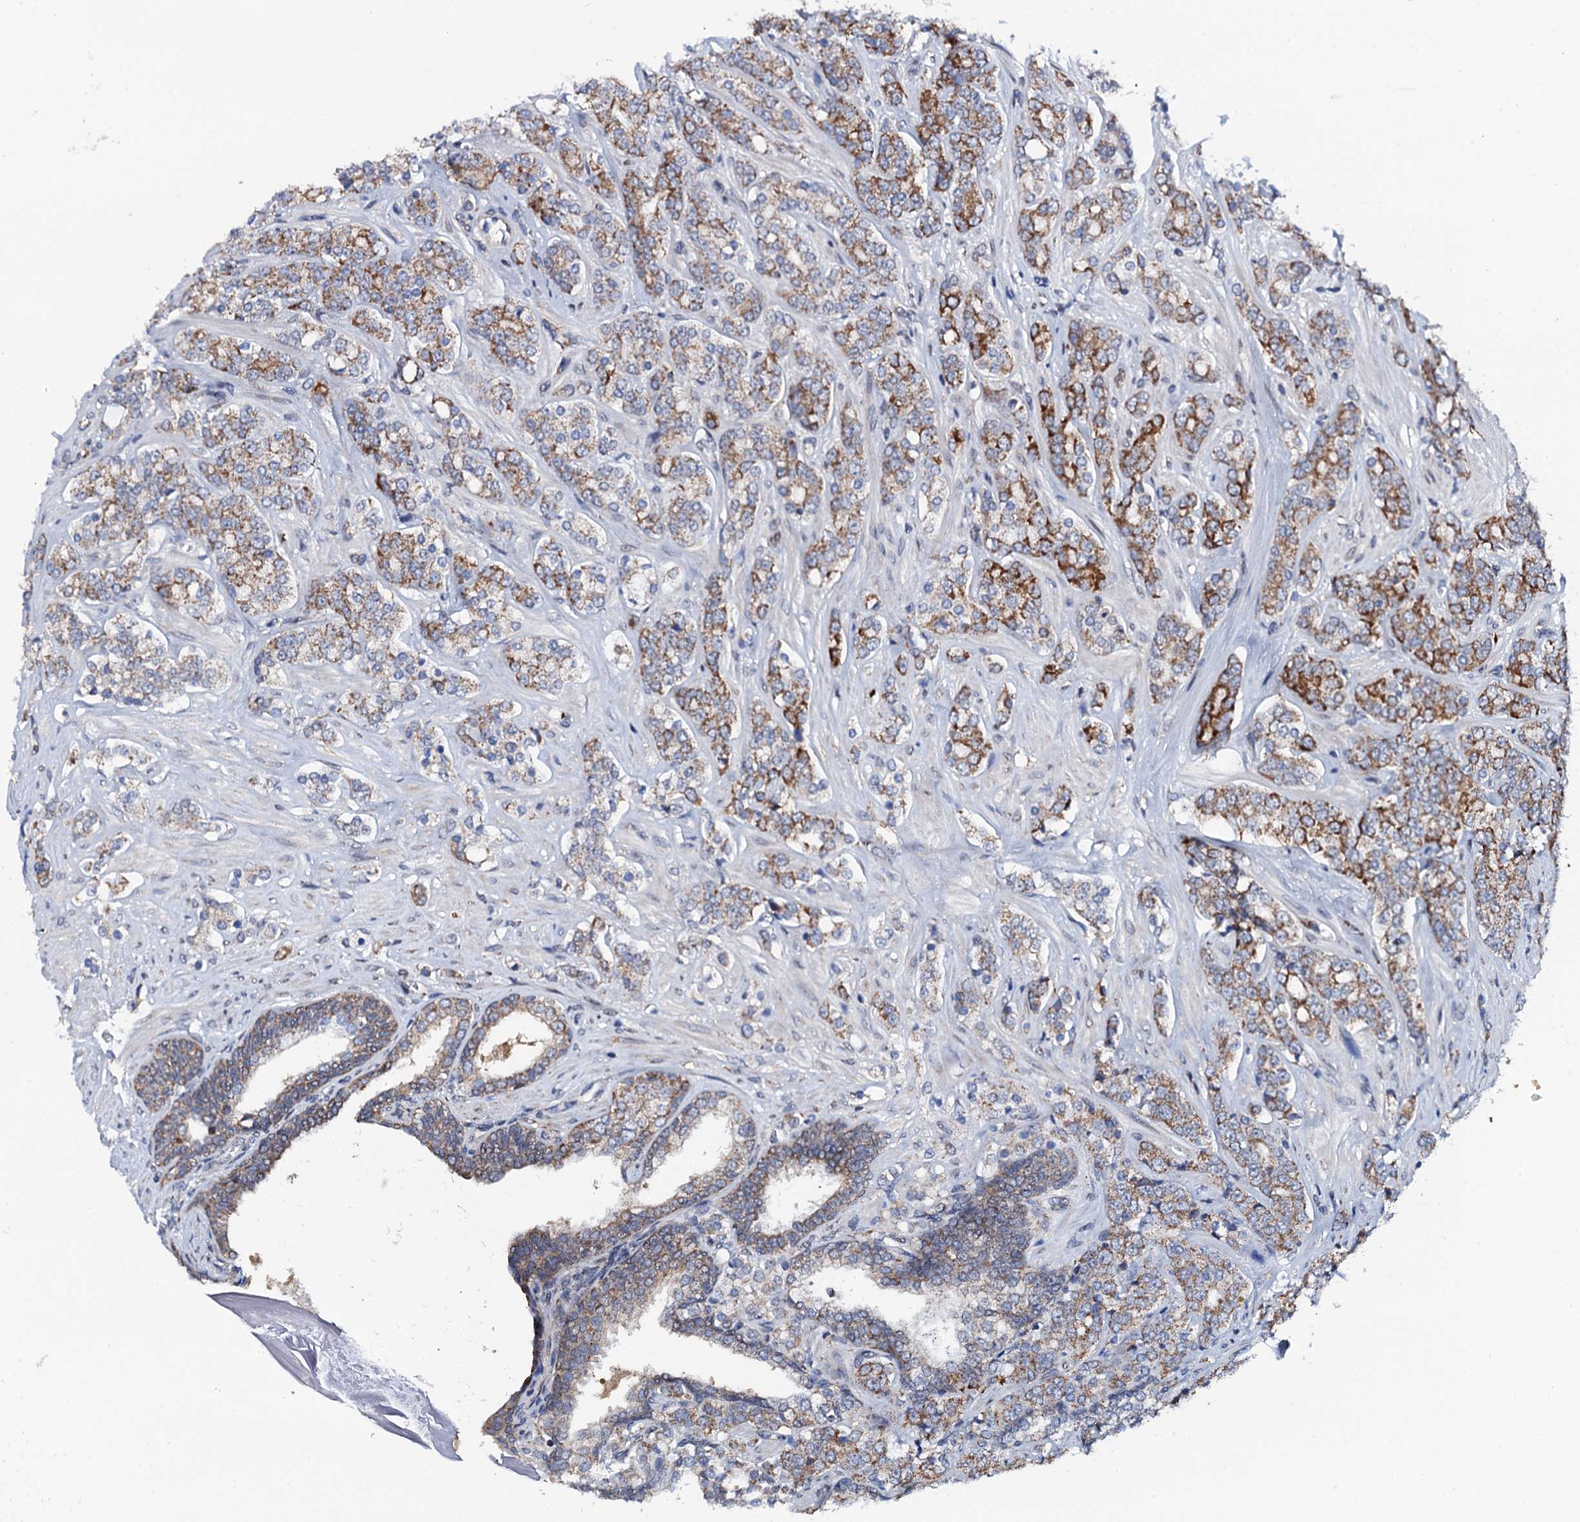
{"staining": {"intensity": "moderate", "quantity": ">75%", "location": "cytoplasmic/membranous"}, "tissue": "prostate cancer", "cell_type": "Tumor cells", "image_type": "cancer", "snomed": [{"axis": "morphology", "description": "Adenocarcinoma, High grade"}, {"axis": "topography", "description": "Prostate"}], "caption": "Prostate cancer (high-grade adenocarcinoma) was stained to show a protein in brown. There is medium levels of moderate cytoplasmic/membranous expression in approximately >75% of tumor cells. The staining was performed using DAB (3,3'-diaminobenzidine) to visualize the protein expression in brown, while the nuclei were stained in blue with hematoxylin (Magnification: 20x).", "gene": "PTCD3", "patient": {"sex": "male", "age": 62}}